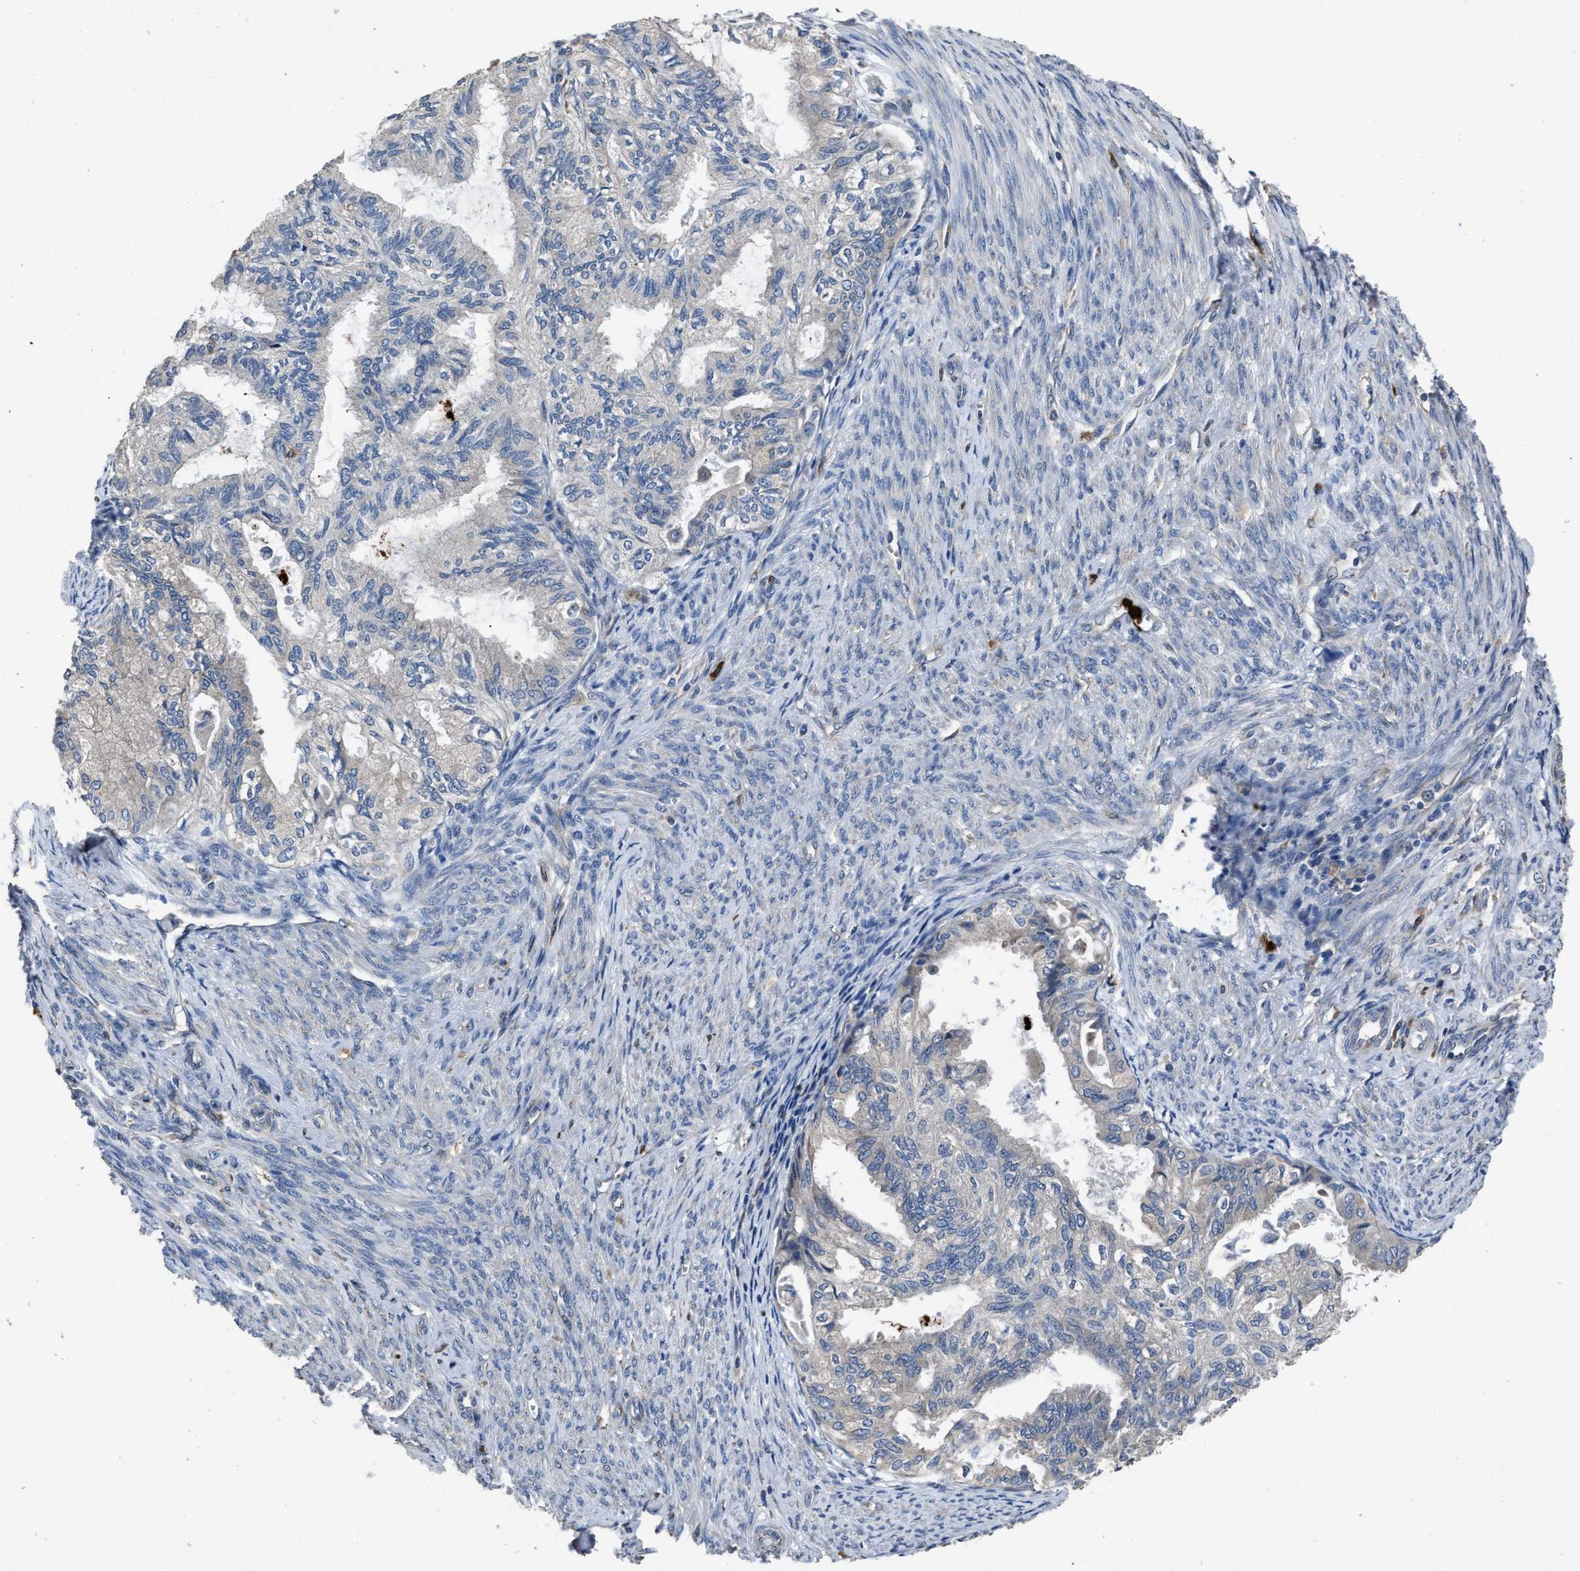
{"staining": {"intensity": "negative", "quantity": "none", "location": "none"}, "tissue": "cervical cancer", "cell_type": "Tumor cells", "image_type": "cancer", "snomed": [{"axis": "morphology", "description": "Normal tissue, NOS"}, {"axis": "morphology", "description": "Adenocarcinoma, NOS"}, {"axis": "topography", "description": "Cervix"}, {"axis": "topography", "description": "Endometrium"}], "caption": "An immunohistochemistry photomicrograph of cervical cancer (adenocarcinoma) is shown. There is no staining in tumor cells of cervical cancer (adenocarcinoma).", "gene": "ANGPT1", "patient": {"sex": "female", "age": 86}}